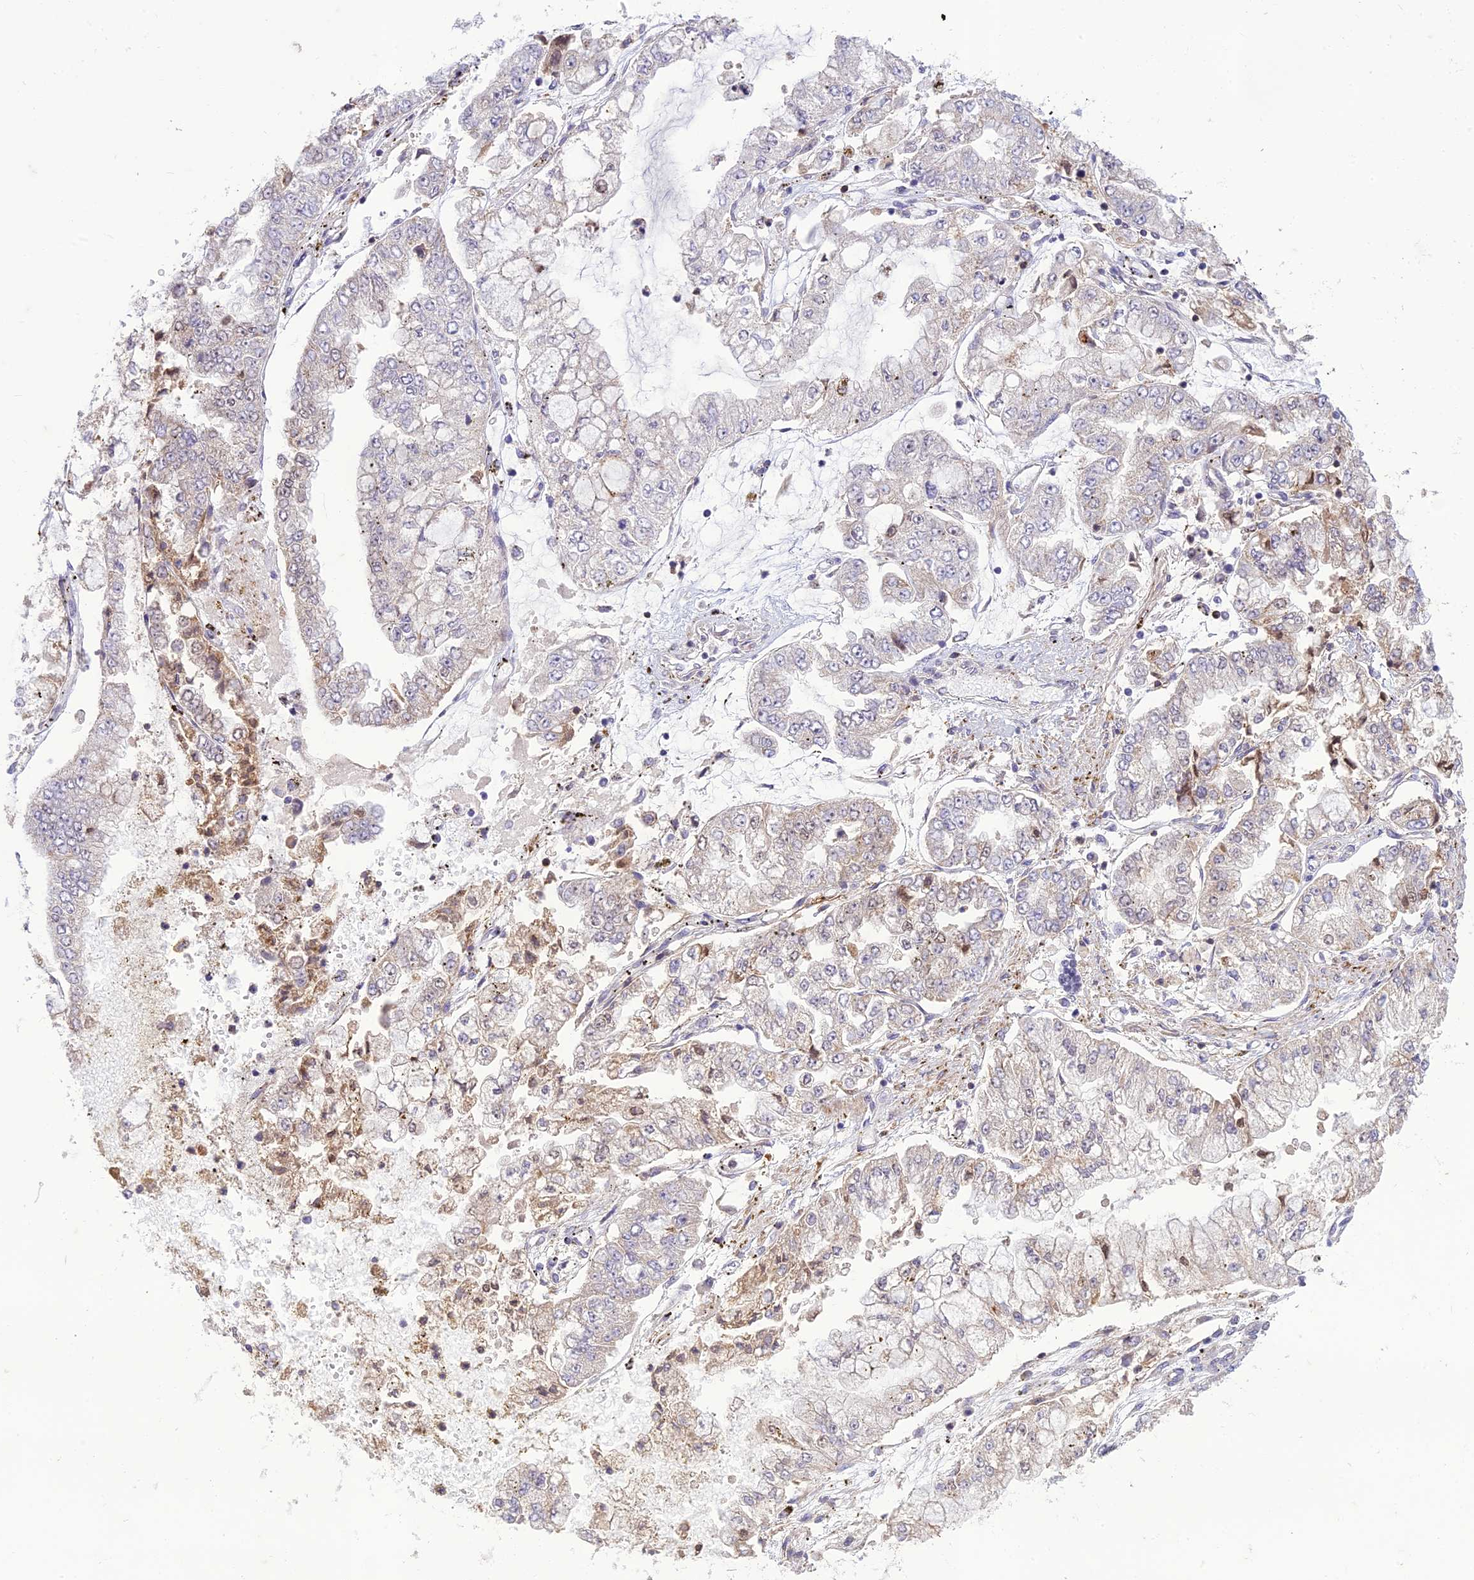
{"staining": {"intensity": "weak", "quantity": "<25%", "location": "cytoplasmic/membranous"}, "tissue": "stomach cancer", "cell_type": "Tumor cells", "image_type": "cancer", "snomed": [{"axis": "morphology", "description": "Adenocarcinoma, NOS"}, {"axis": "topography", "description": "Stomach"}], "caption": "Tumor cells show no significant expression in stomach cancer. (Brightfield microscopy of DAB immunohistochemistry (IHC) at high magnification).", "gene": "ITGAE", "patient": {"sex": "male", "age": 76}}